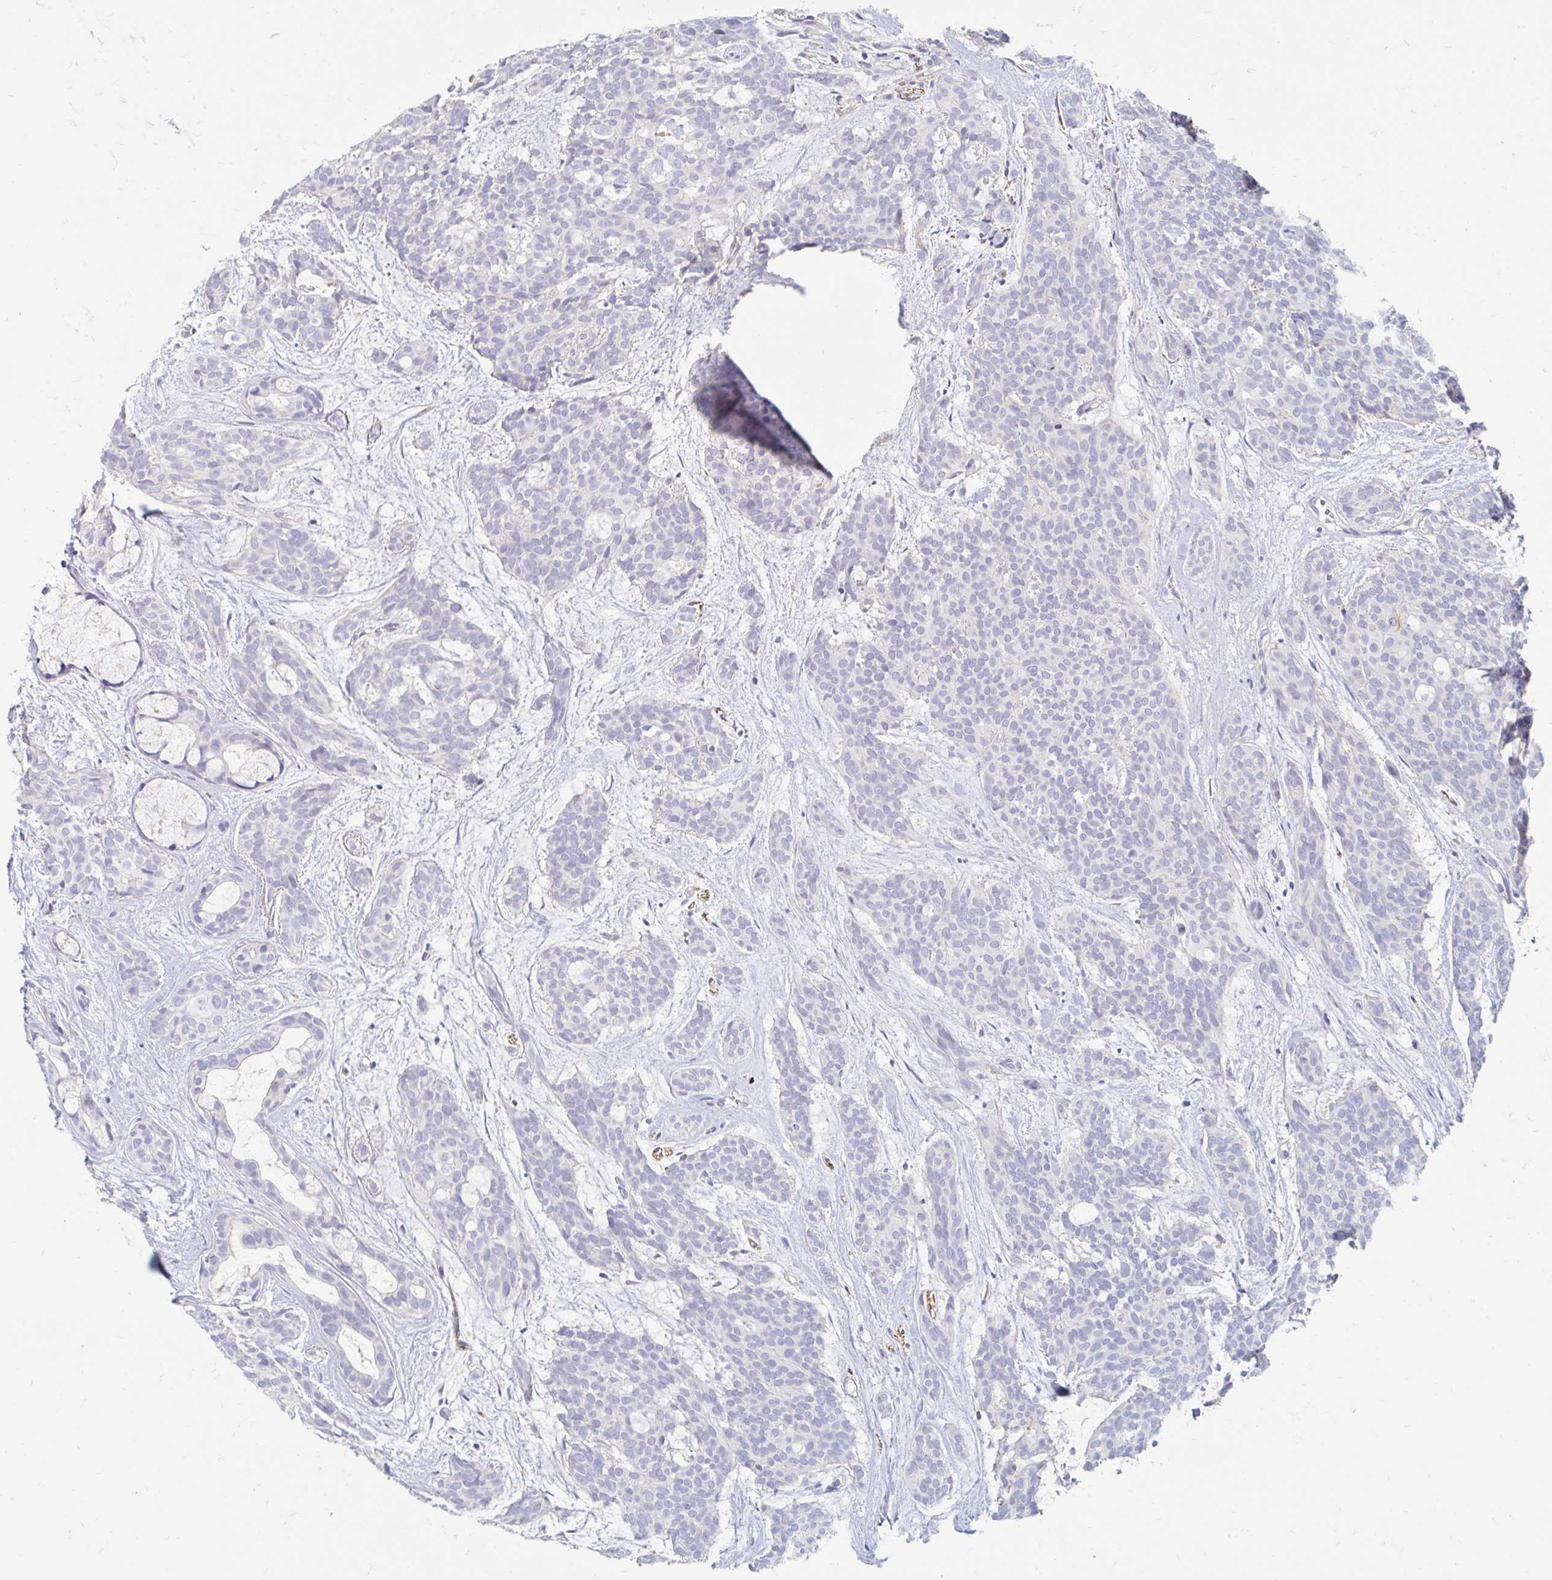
{"staining": {"intensity": "negative", "quantity": "none", "location": "none"}, "tissue": "head and neck cancer", "cell_type": "Tumor cells", "image_type": "cancer", "snomed": [{"axis": "morphology", "description": "Adenocarcinoma, NOS"}, {"axis": "topography", "description": "Head-Neck"}], "caption": "IHC image of head and neck cancer (adenocarcinoma) stained for a protein (brown), which demonstrates no staining in tumor cells.", "gene": "MYLK2", "patient": {"sex": "male", "age": 66}}